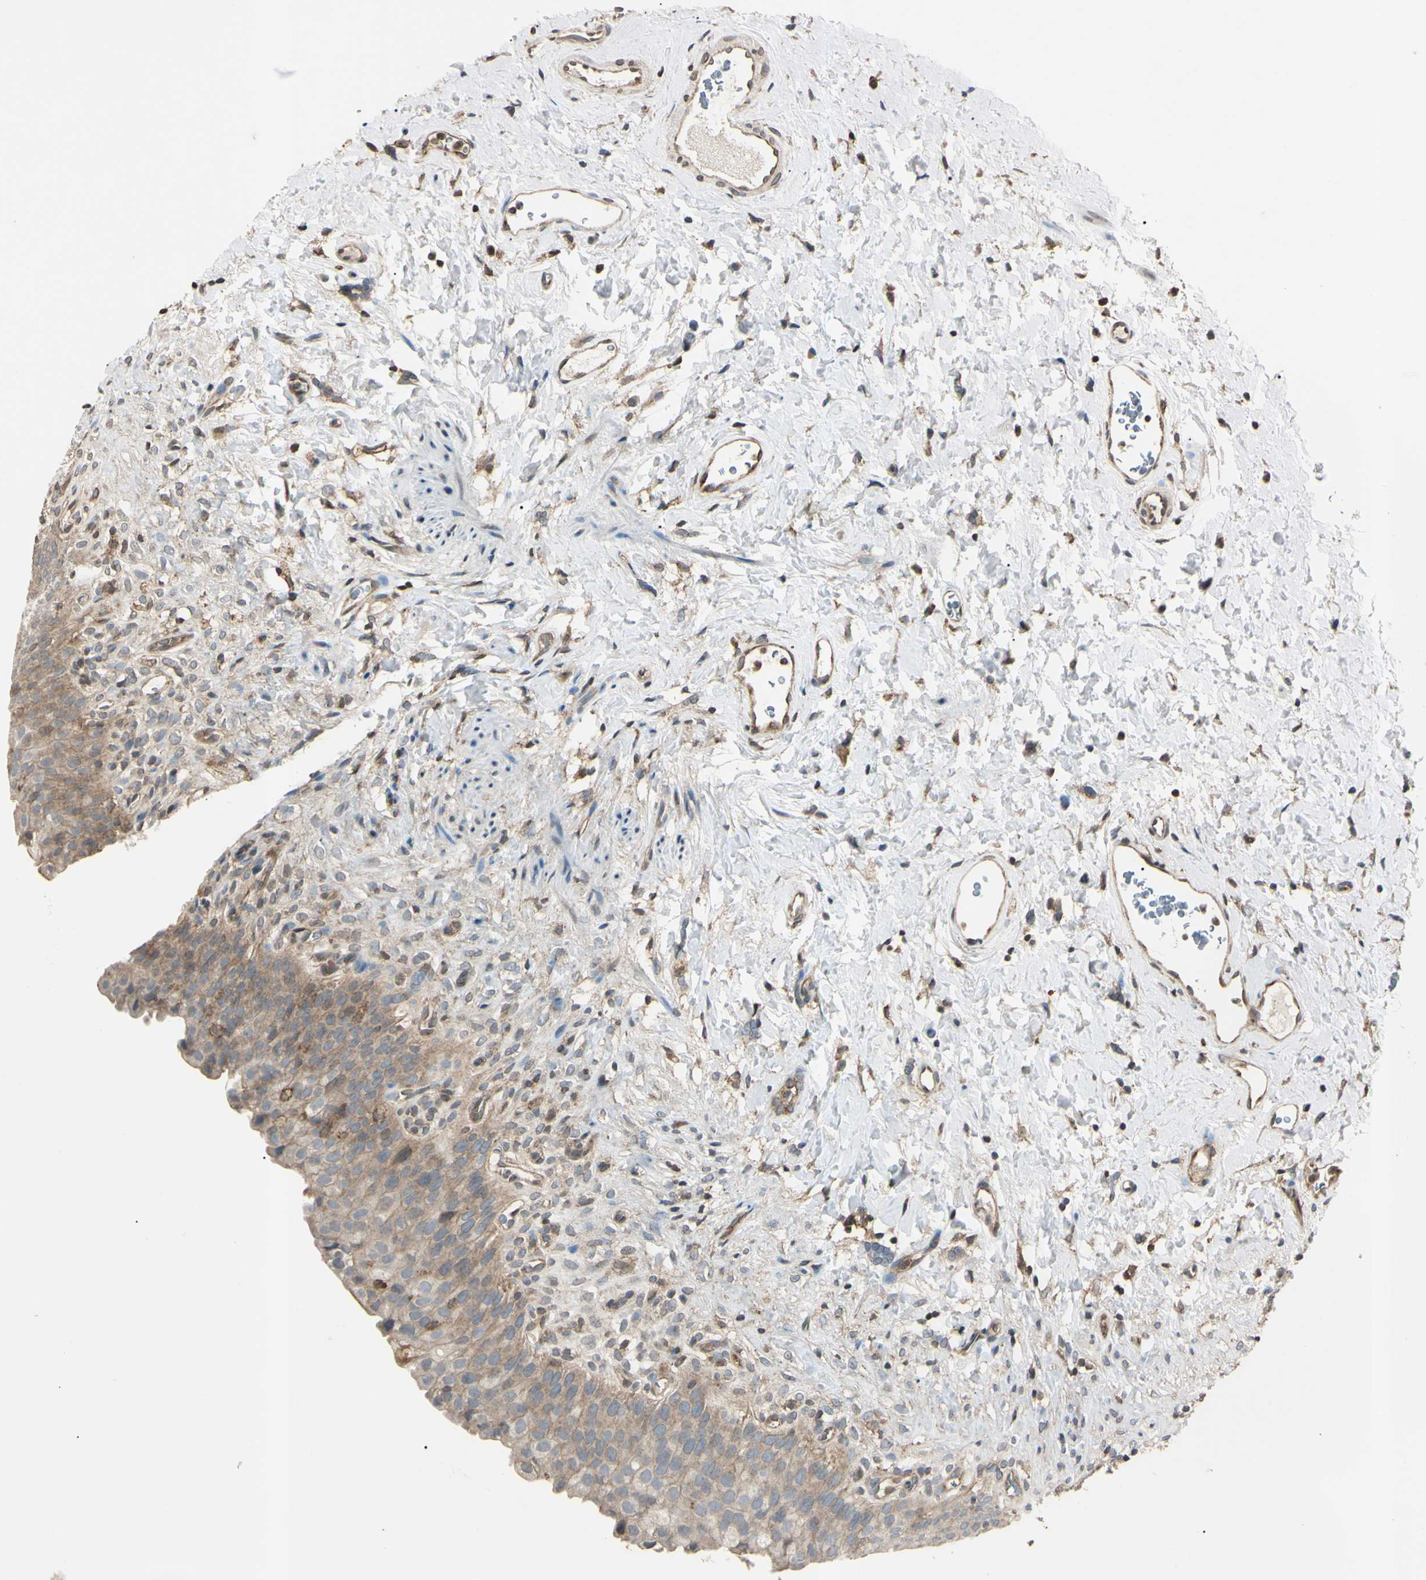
{"staining": {"intensity": "weak", "quantity": ">75%", "location": "cytoplasmic/membranous,nuclear"}, "tissue": "urinary bladder", "cell_type": "Urothelial cells", "image_type": "normal", "snomed": [{"axis": "morphology", "description": "Normal tissue, NOS"}, {"axis": "topography", "description": "Urinary bladder"}], "caption": "Immunohistochemistry (IHC) staining of unremarkable urinary bladder, which demonstrates low levels of weak cytoplasmic/membranous,nuclear expression in approximately >75% of urothelial cells indicating weak cytoplasmic/membranous,nuclear protein expression. The staining was performed using DAB (brown) for protein detection and nuclei were counterstained in hematoxylin (blue).", "gene": "EPN1", "patient": {"sex": "female", "age": 79}}